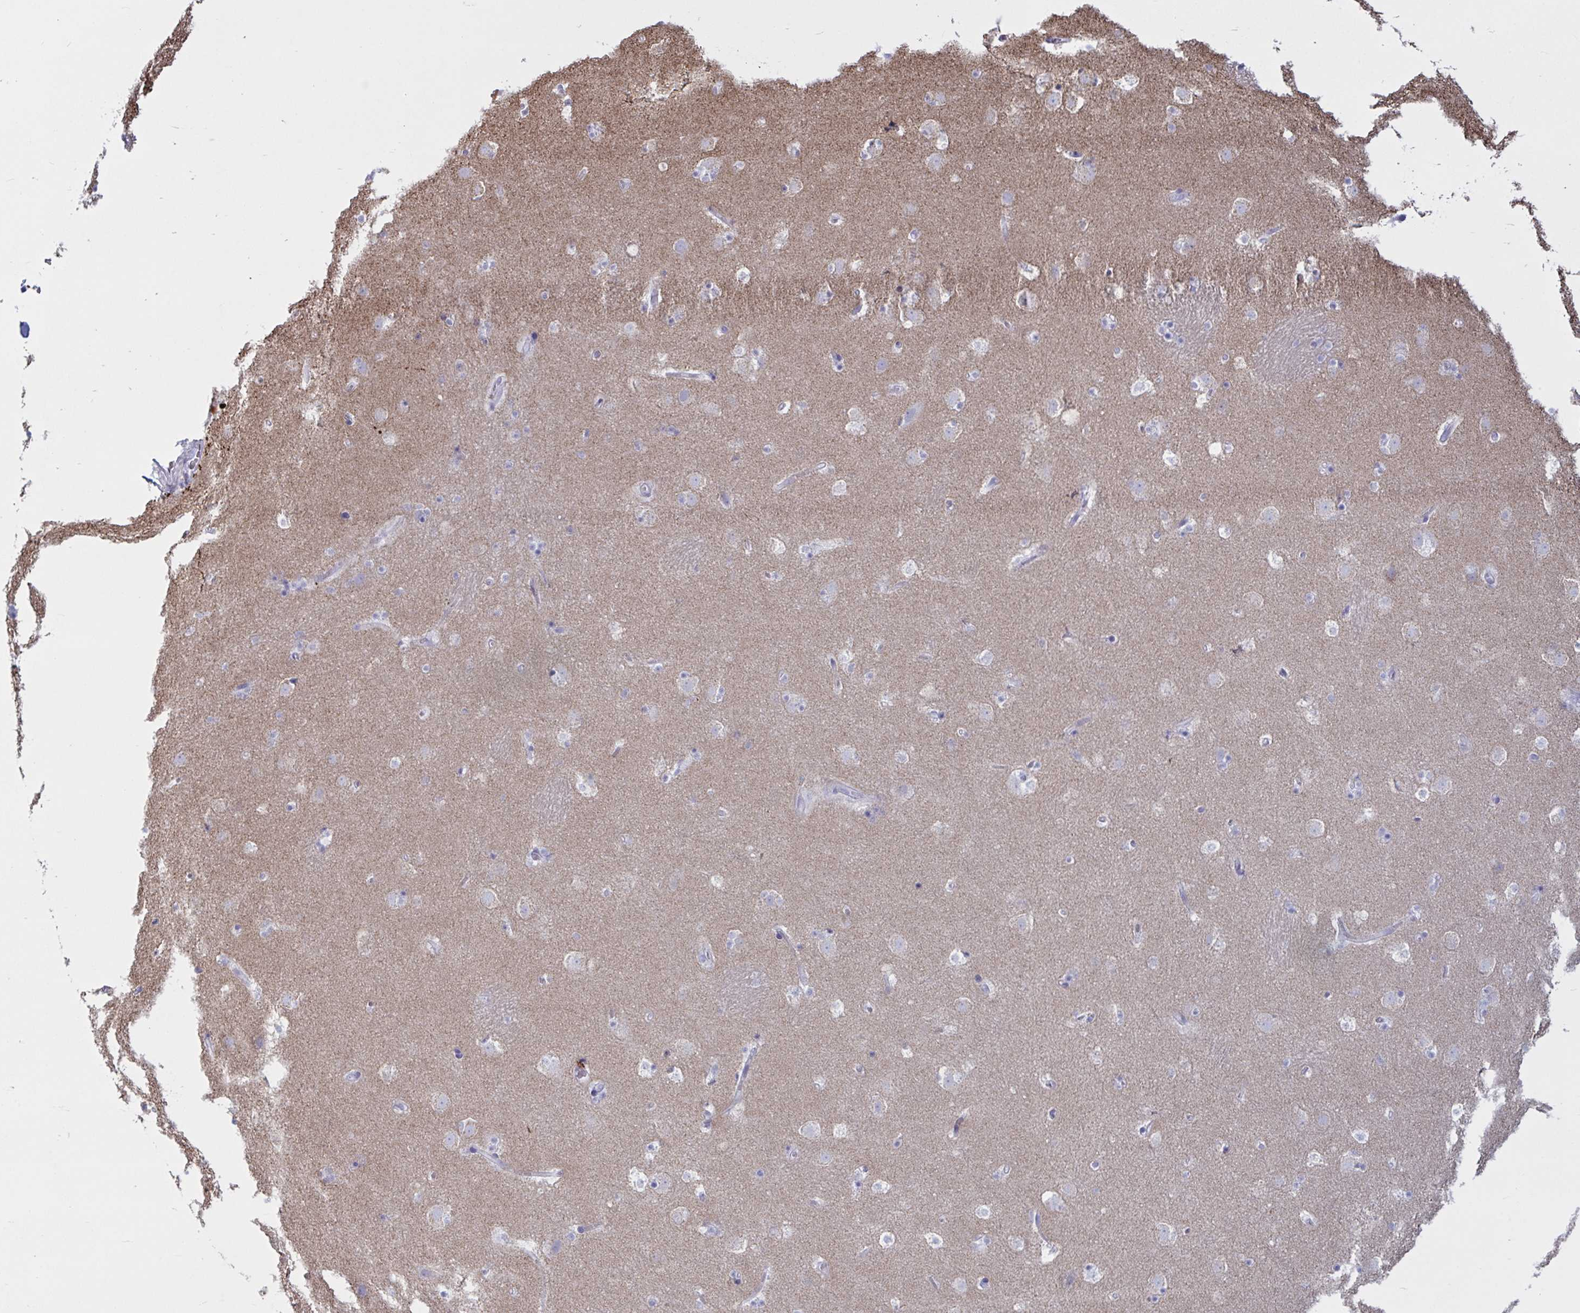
{"staining": {"intensity": "negative", "quantity": "none", "location": "none"}, "tissue": "caudate", "cell_type": "Glial cells", "image_type": "normal", "snomed": [{"axis": "morphology", "description": "Normal tissue, NOS"}, {"axis": "topography", "description": "Lateral ventricle wall"}], "caption": "A high-resolution image shows IHC staining of benign caudate, which reveals no significant positivity in glial cells.", "gene": "ATG9A", "patient": {"sex": "male", "age": 37}}